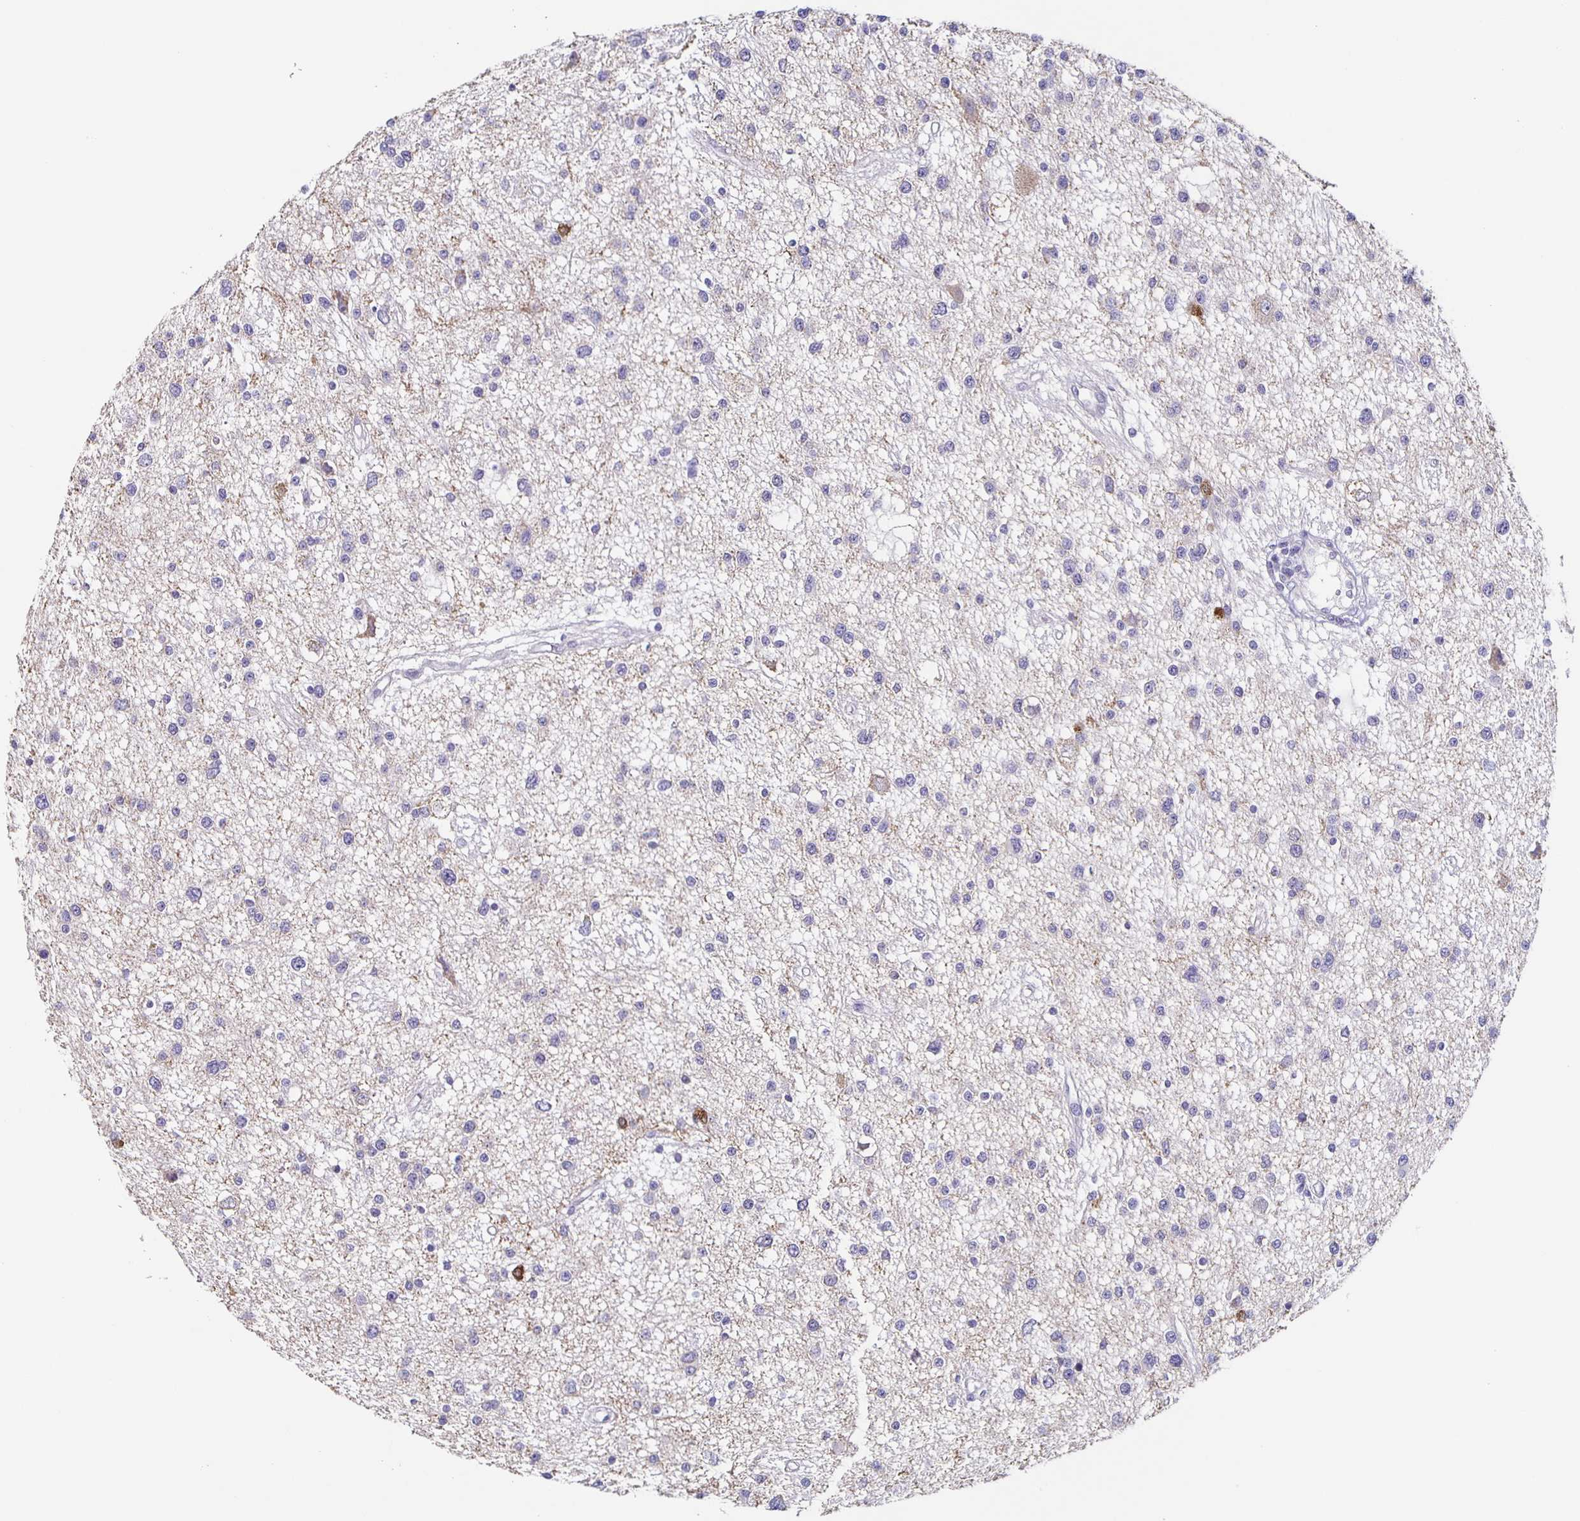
{"staining": {"intensity": "negative", "quantity": "none", "location": "none"}, "tissue": "glioma", "cell_type": "Tumor cells", "image_type": "cancer", "snomed": [{"axis": "morphology", "description": "Glioma, malignant, High grade"}, {"axis": "topography", "description": "Brain"}], "caption": "A high-resolution micrograph shows immunohistochemistry (IHC) staining of glioma, which displays no significant staining in tumor cells.", "gene": "TPPP", "patient": {"sex": "male", "age": 54}}